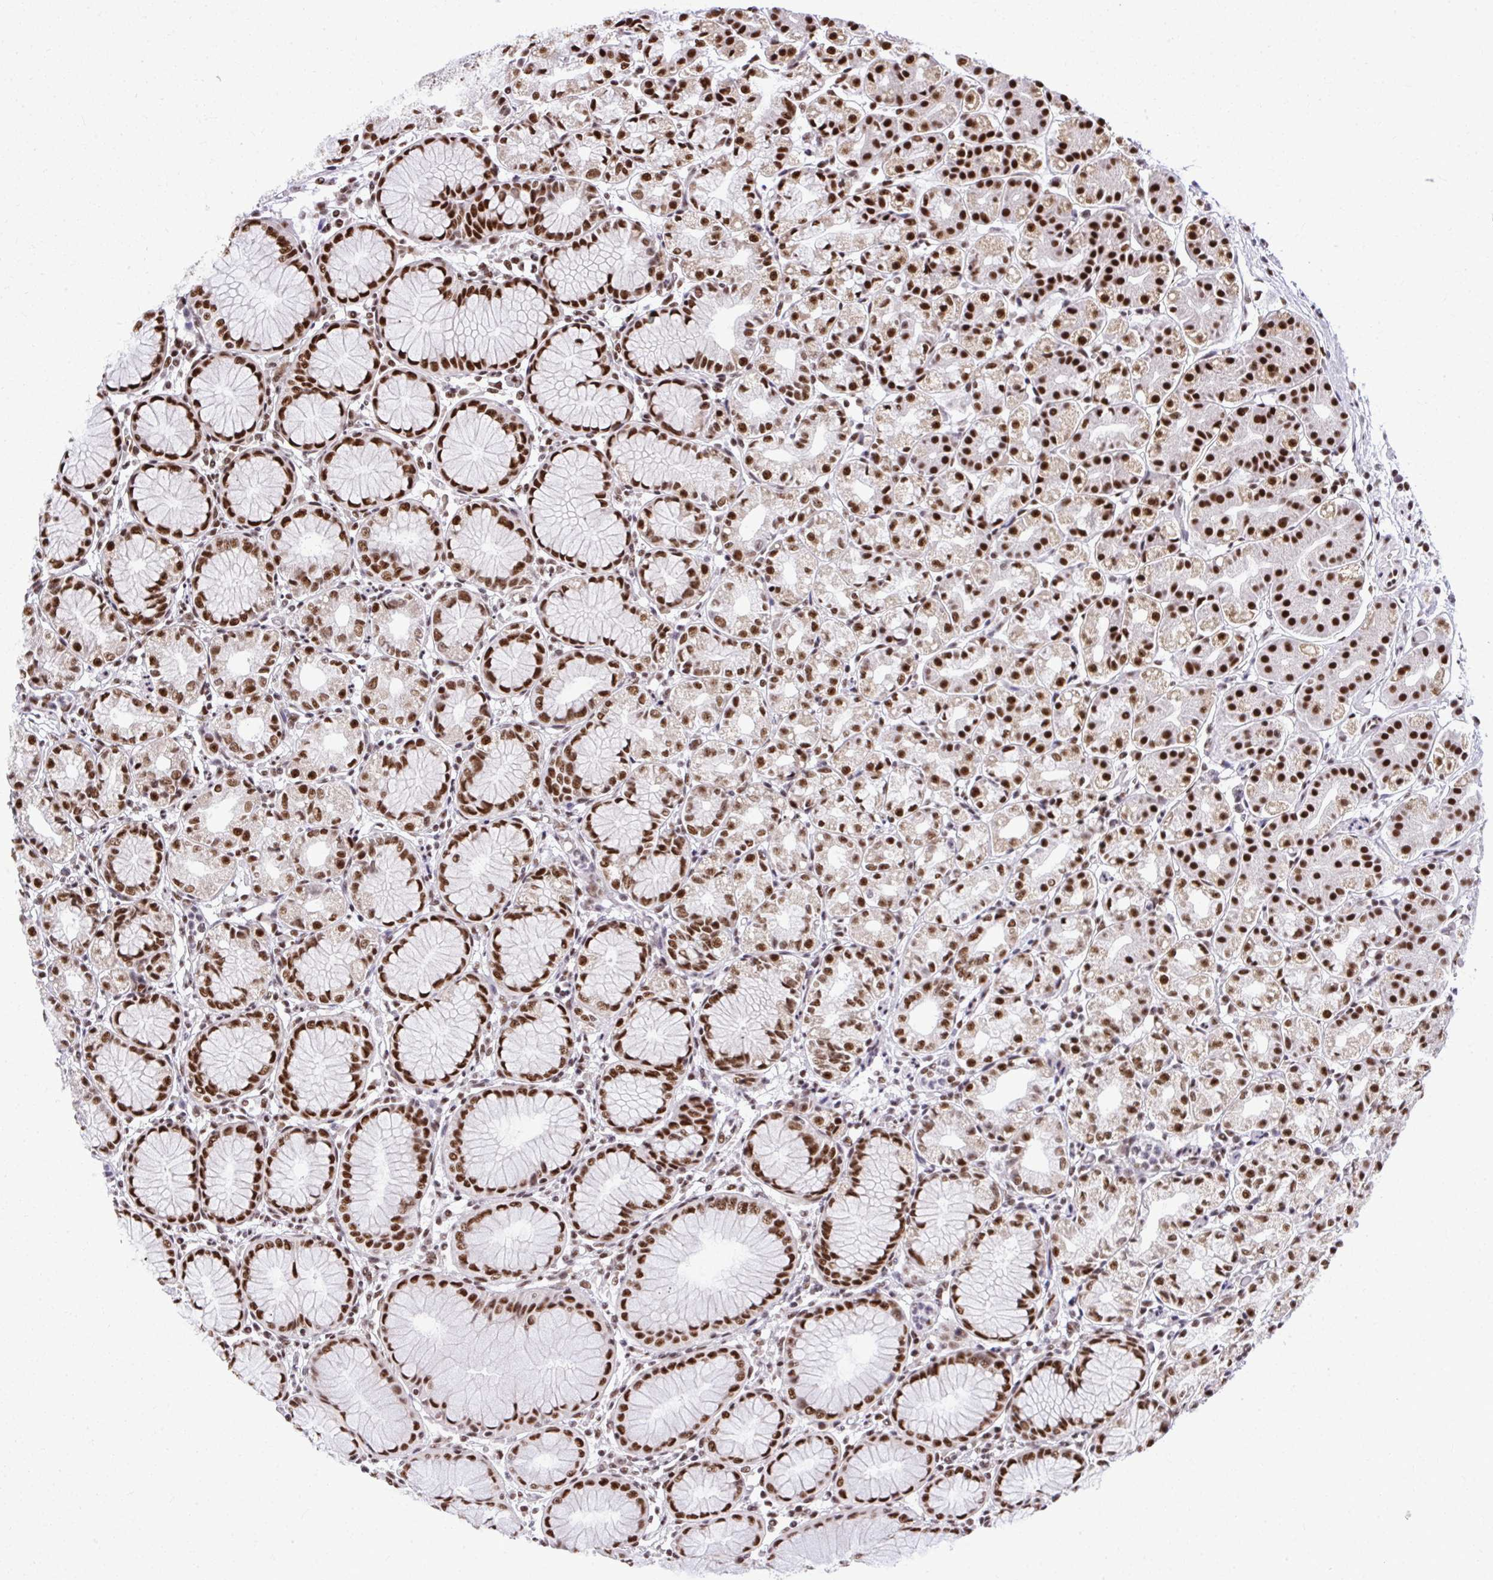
{"staining": {"intensity": "strong", "quantity": ">75%", "location": "nuclear"}, "tissue": "stomach", "cell_type": "Glandular cells", "image_type": "normal", "snomed": [{"axis": "morphology", "description": "Normal tissue, NOS"}, {"axis": "topography", "description": "Stomach"}], "caption": "An image of human stomach stained for a protein shows strong nuclear brown staining in glandular cells. Nuclei are stained in blue.", "gene": "PRPF19", "patient": {"sex": "female", "age": 57}}